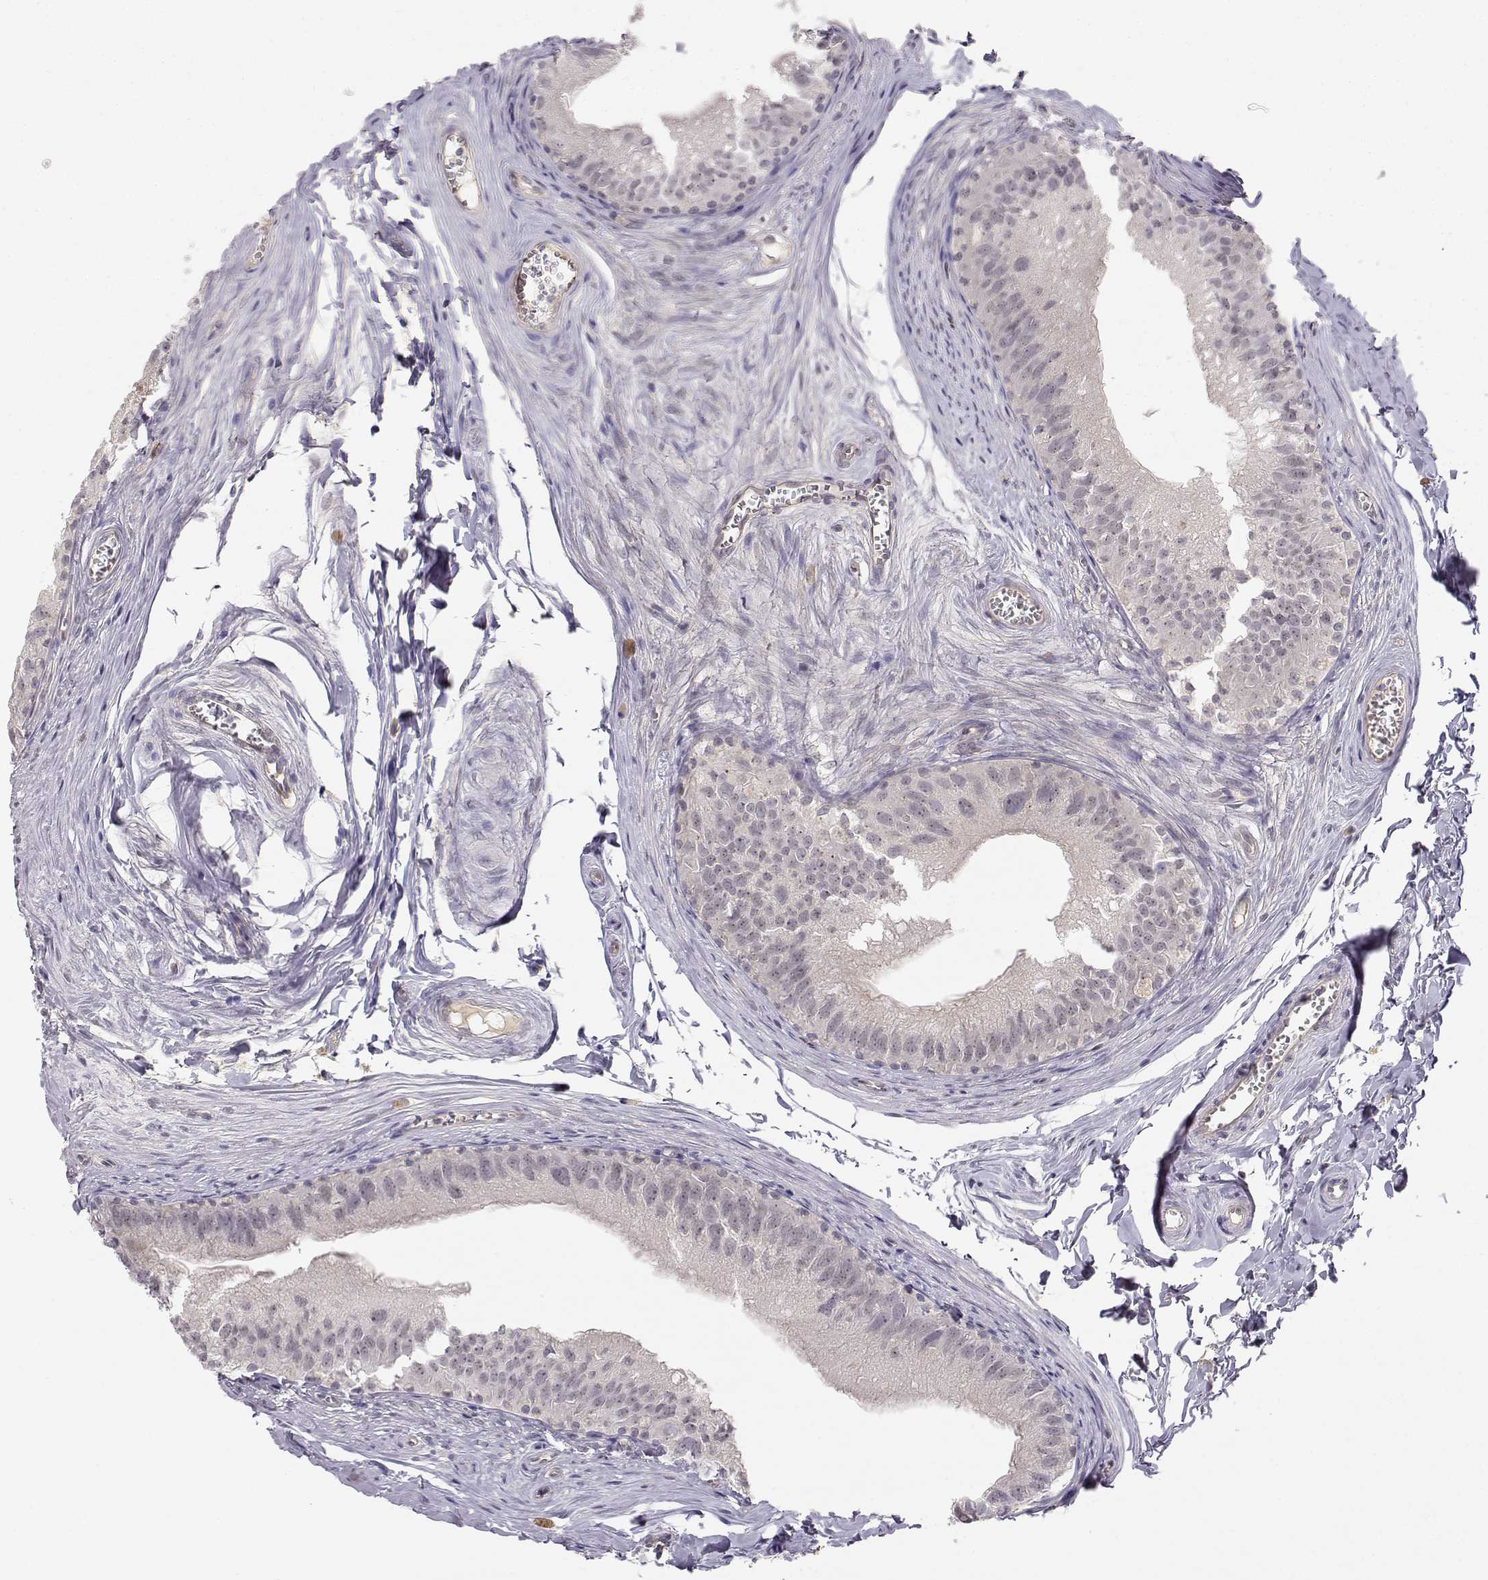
{"staining": {"intensity": "negative", "quantity": "none", "location": "none"}, "tissue": "epididymis", "cell_type": "Glandular cells", "image_type": "normal", "snomed": [{"axis": "morphology", "description": "Normal tissue, NOS"}, {"axis": "topography", "description": "Epididymis"}], "caption": "High magnification brightfield microscopy of unremarkable epididymis stained with DAB (brown) and counterstained with hematoxylin (blue): glandular cells show no significant staining. The staining is performed using DAB brown chromogen with nuclei counter-stained in using hematoxylin.", "gene": "EAF2", "patient": {"sex": "male", "age": 45}}